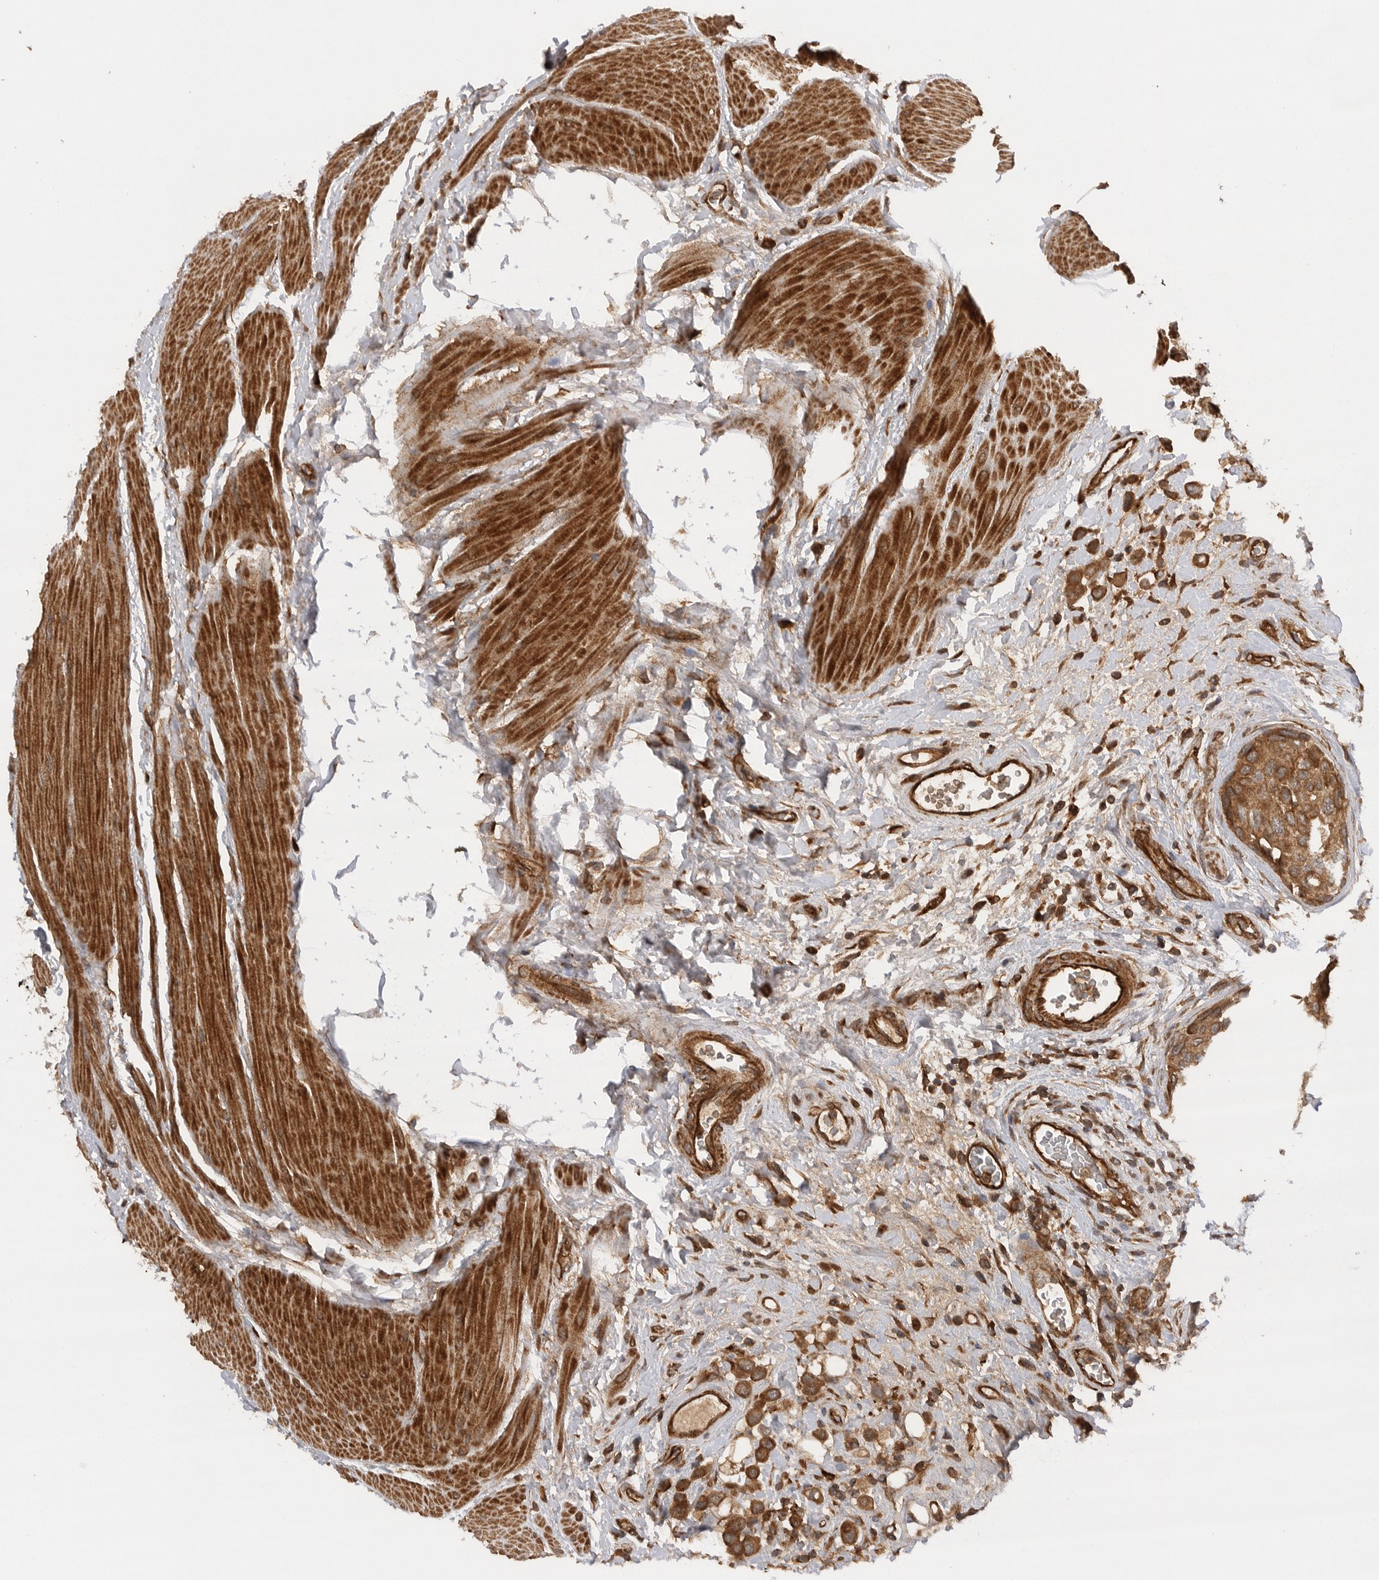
{"staining": {"intensity": "strong", "quantity": ">75%", "location": "cytoplasmic/membranous"}, "tissue": "urothelial cancer", "cell_type": "Tumor cells", "image_type": "cancer", "snomed": [{"axis": "morphology", "description": "Urothelial carcinoma, High grade"}, {"axis": "topography", "description": "Urinary bladder"}], "caption": "Urothelial cancer was stained to show a protein in brown. There is high levels of strong cytoplasmic/membranous positivity in about >75% of tumor cells. The staining was performed using DAB (3,3'-diaminobenzidine) to visualize the protein expression in brown, while the nuclei were stained in blue with hematoxylin (Magnification: 20x).", "gene": "PRDX4", "patient": {"sex": "male", "age": 50}}